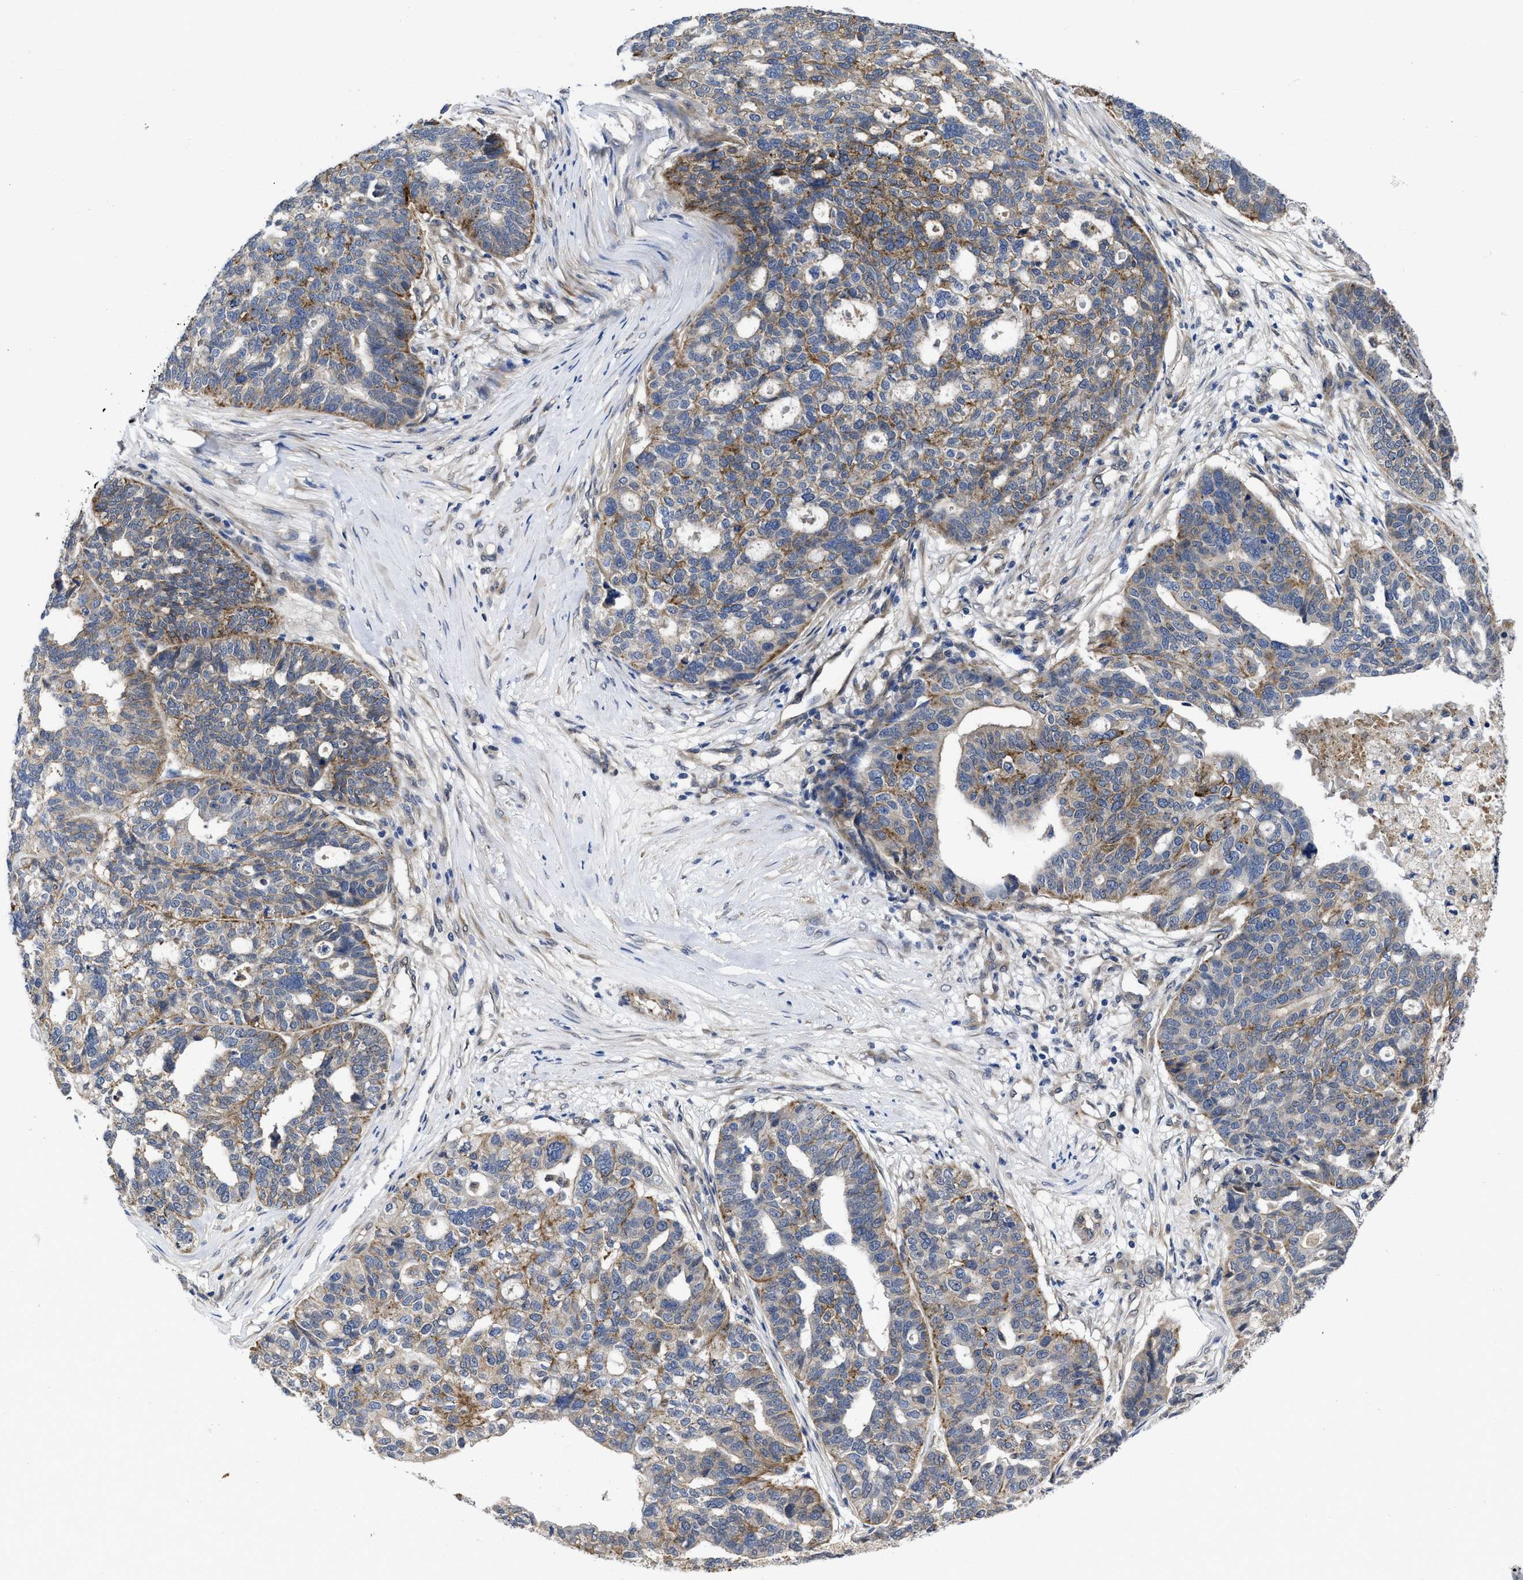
{"staining": {"intensity": "moderate", "quantity": "<25%", "location": "cytoplasmic/membranous"}, "tissue": "ovarian cancer", "cell_type": "Tumor cells", "image_type": "cancer", "snomed": [{"axis": "morphology", "description": "Cystadenocarcinoma, serous, NOS"}, {"axis": "topography", "description": "Ovary"}], "caption": "Protein staining of serous cystadenocarcinoma (ovarian) tissue displays moderate cytoplasmic/membranous positivity in about <25% of tumor cells.", "gene": "PKD2", "patient": {"sex": "female", "age": 59}}